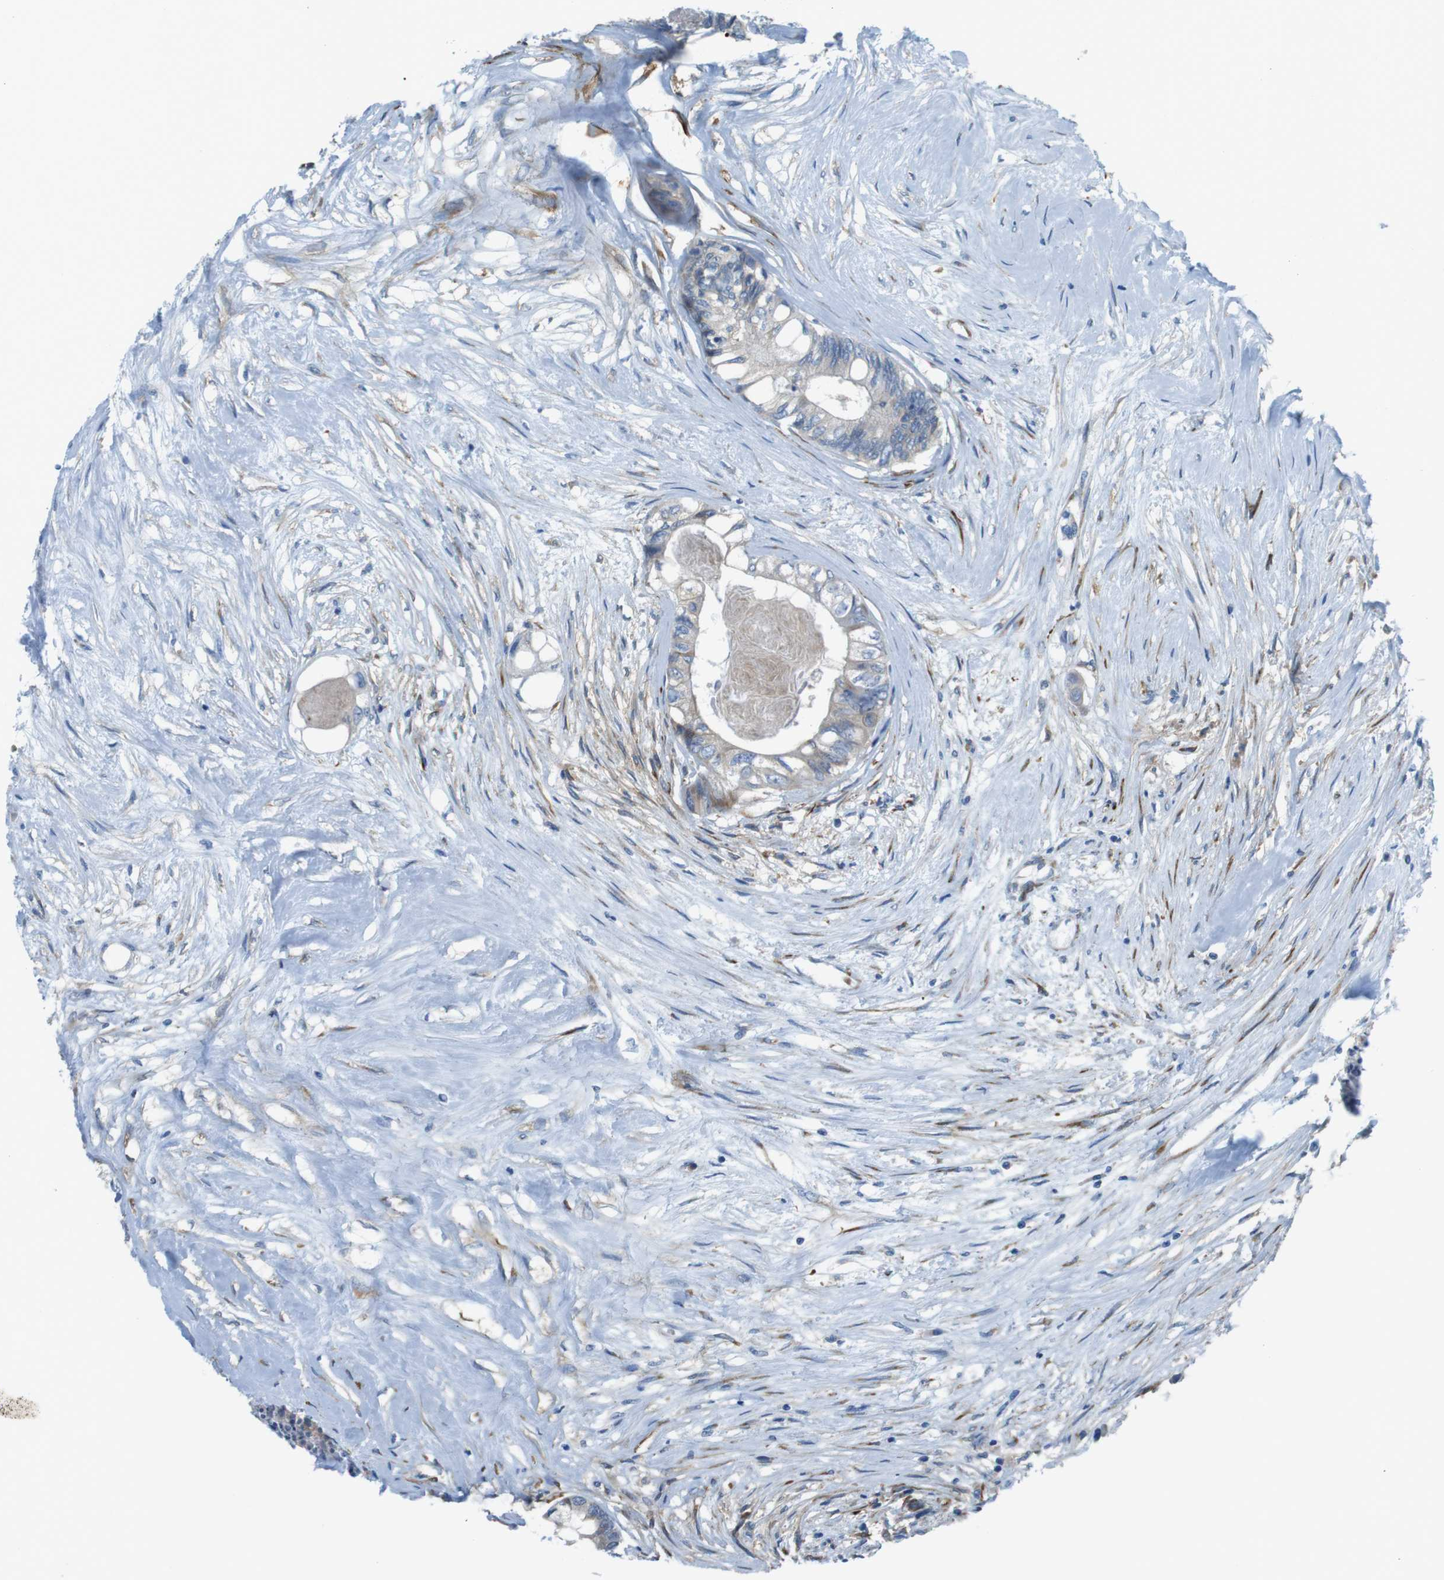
{"staining": {"intensity": "weak", "quantity": "25%-75%", "location": "cytoplasmic/membranous"}, "tissue": "colorectal cancer", "cell_type": "Tumor cells", "image_type": "cancer", "snomed": [{"axis": "morphology", "description": "Adenocarcinoma, NOS"}, {"axis": "topography", "description": "Rectum"}], "caption": "Colorectal cancer (adenocarcinoma) stained with a protein marker displays weak staining in tumor cells.", "gene": "EMP2", "patient": {"sex": "male", "age": 63}}